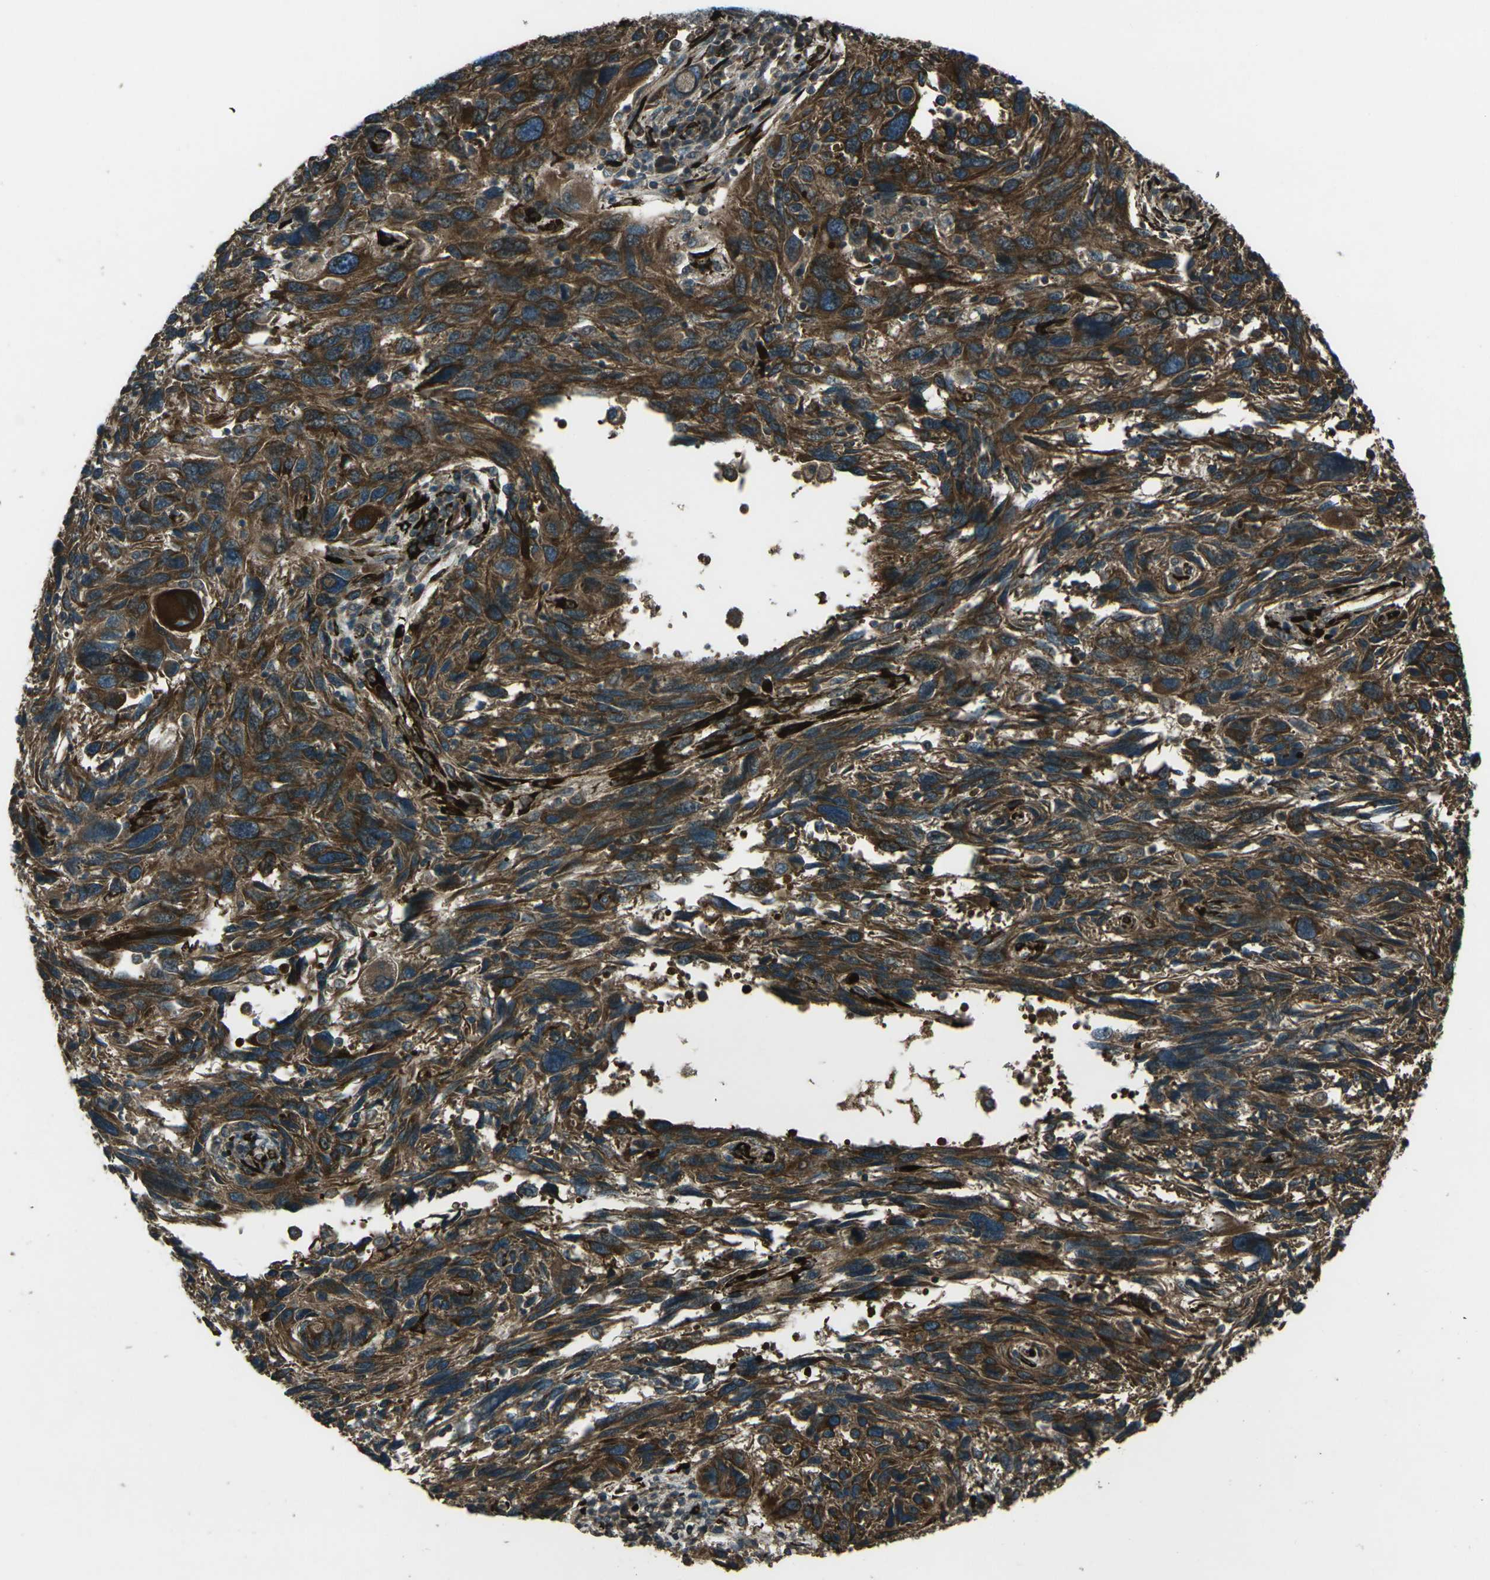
{"staining": {"intensity": "strong", "quantity": ">75%", "location": "cytoplasmic/membranous"}, "tissue": "melanoma", "cell_type": "Tumor cells", "image_type": "cancer", "snomed": [{"axis": "morphology", "description": "Malignant melanoma, NOS"}, {"axis": "topography", "description": "Skin"}], "caption": "Tumor cells exhibit strong cytoplasmic/membranous positivity in approximately >75% of cells in melanoma. (DAB (3,3'-diaminobenzidine) IHC, brown staining for protein, blue staining for nuclei).", "gene": "LSMEM1", "patient": {"sex": "male", "age": 53}}